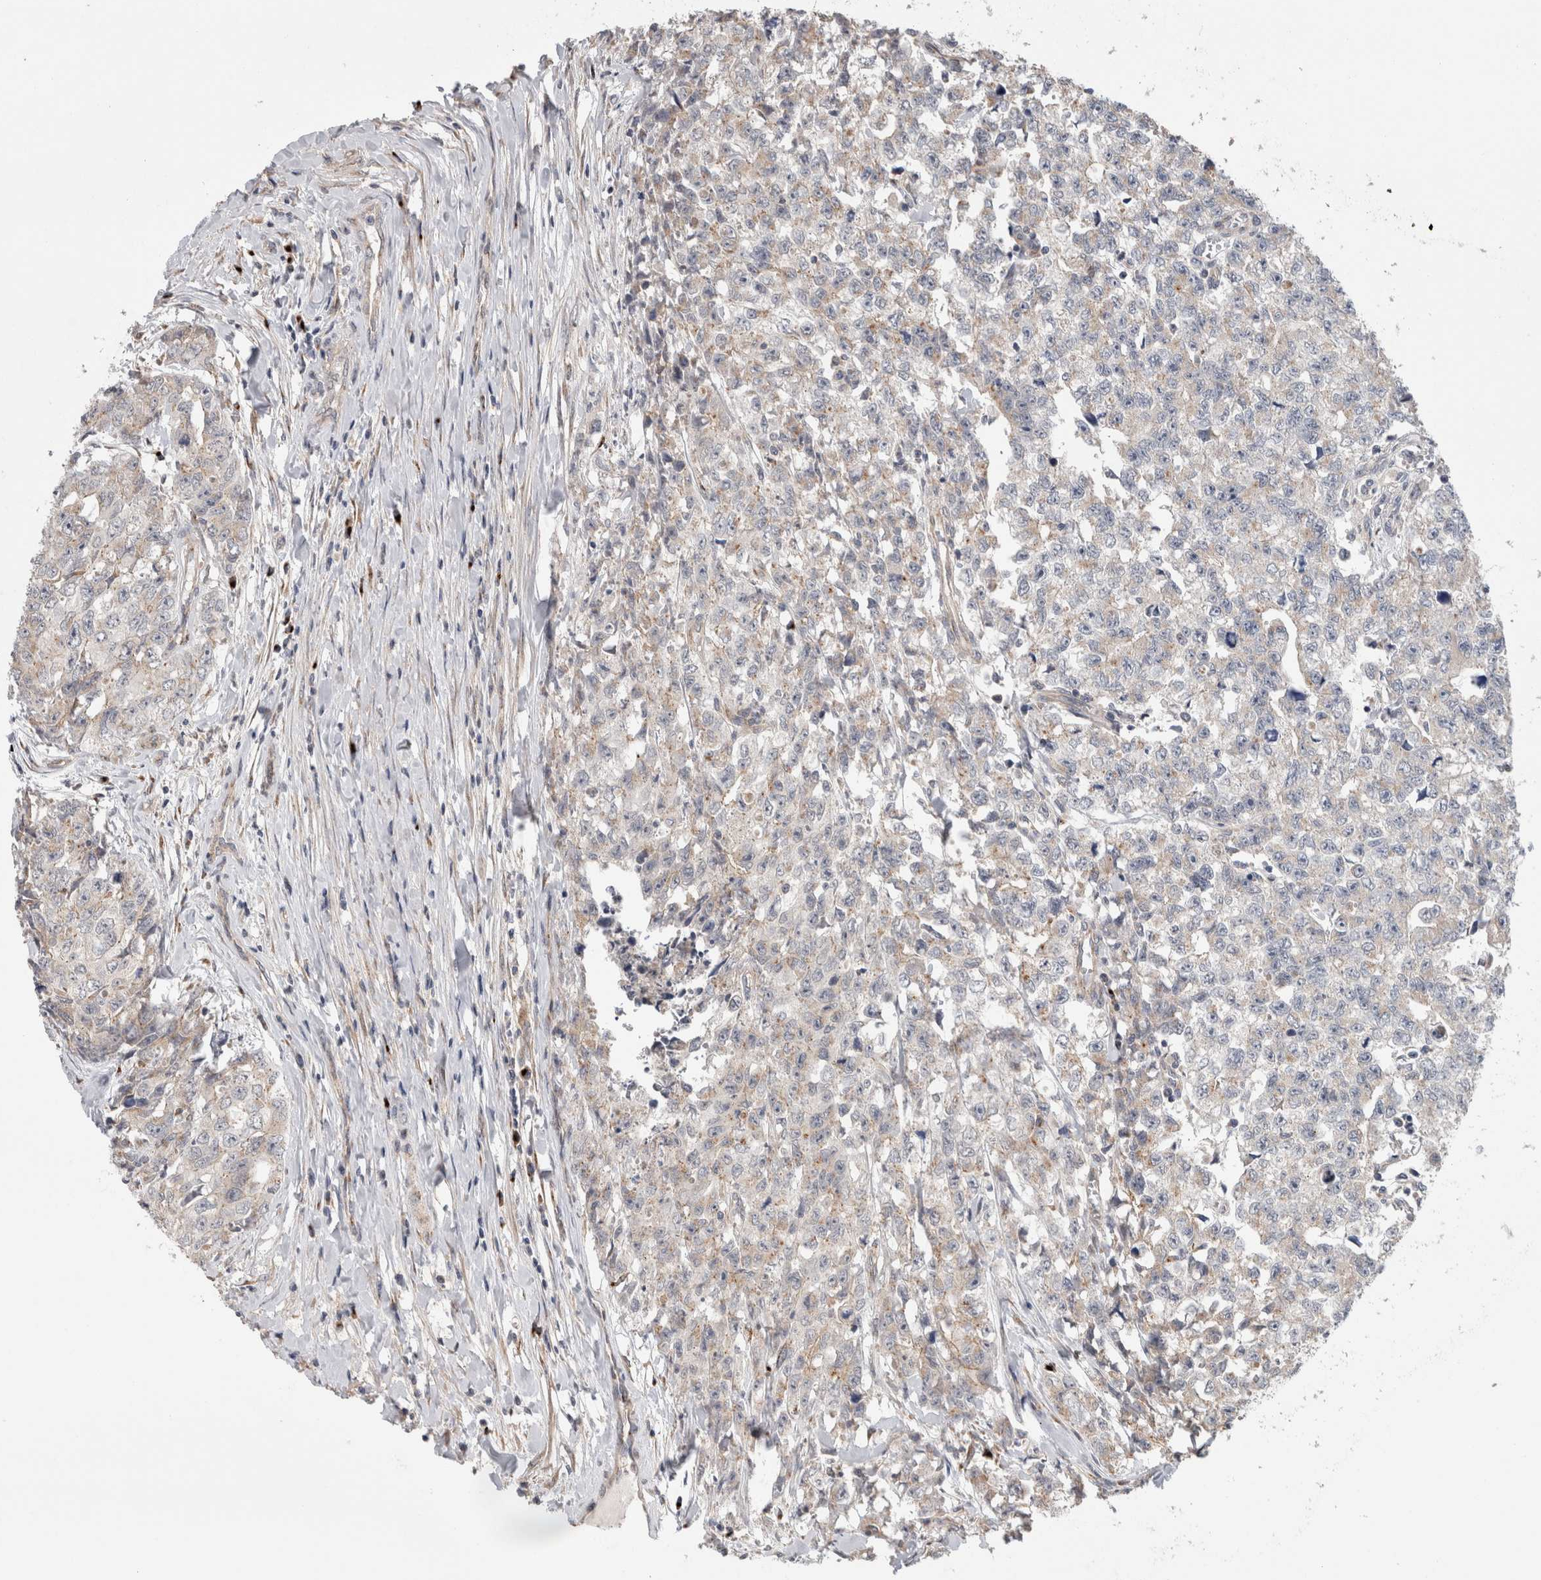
{"staining": {"intensity": "moderate", "quantity": "<25%", "location": "cytoplasmic/membranous"}, "tissue": "testis cancer", "cell_type": "Tumor cells", "image_type": "cancer", "snomed": [{"axis": "morphology", "description": "Carcinoma, Embryonal, NOS"}, {"axis": "topography", "description": "Testis"}], "caption": "Protein expression analysis of human embryonal carcinoma (testis) reveals moderate cytoplasmic/membranous staining in about <25% of tumor cells. Immunohistochemistry (ihc) stains the protein in brown and the nuclei are stained blue.", "gene": "TRIM5", "patient": {"sex": "male", "age": 28}}